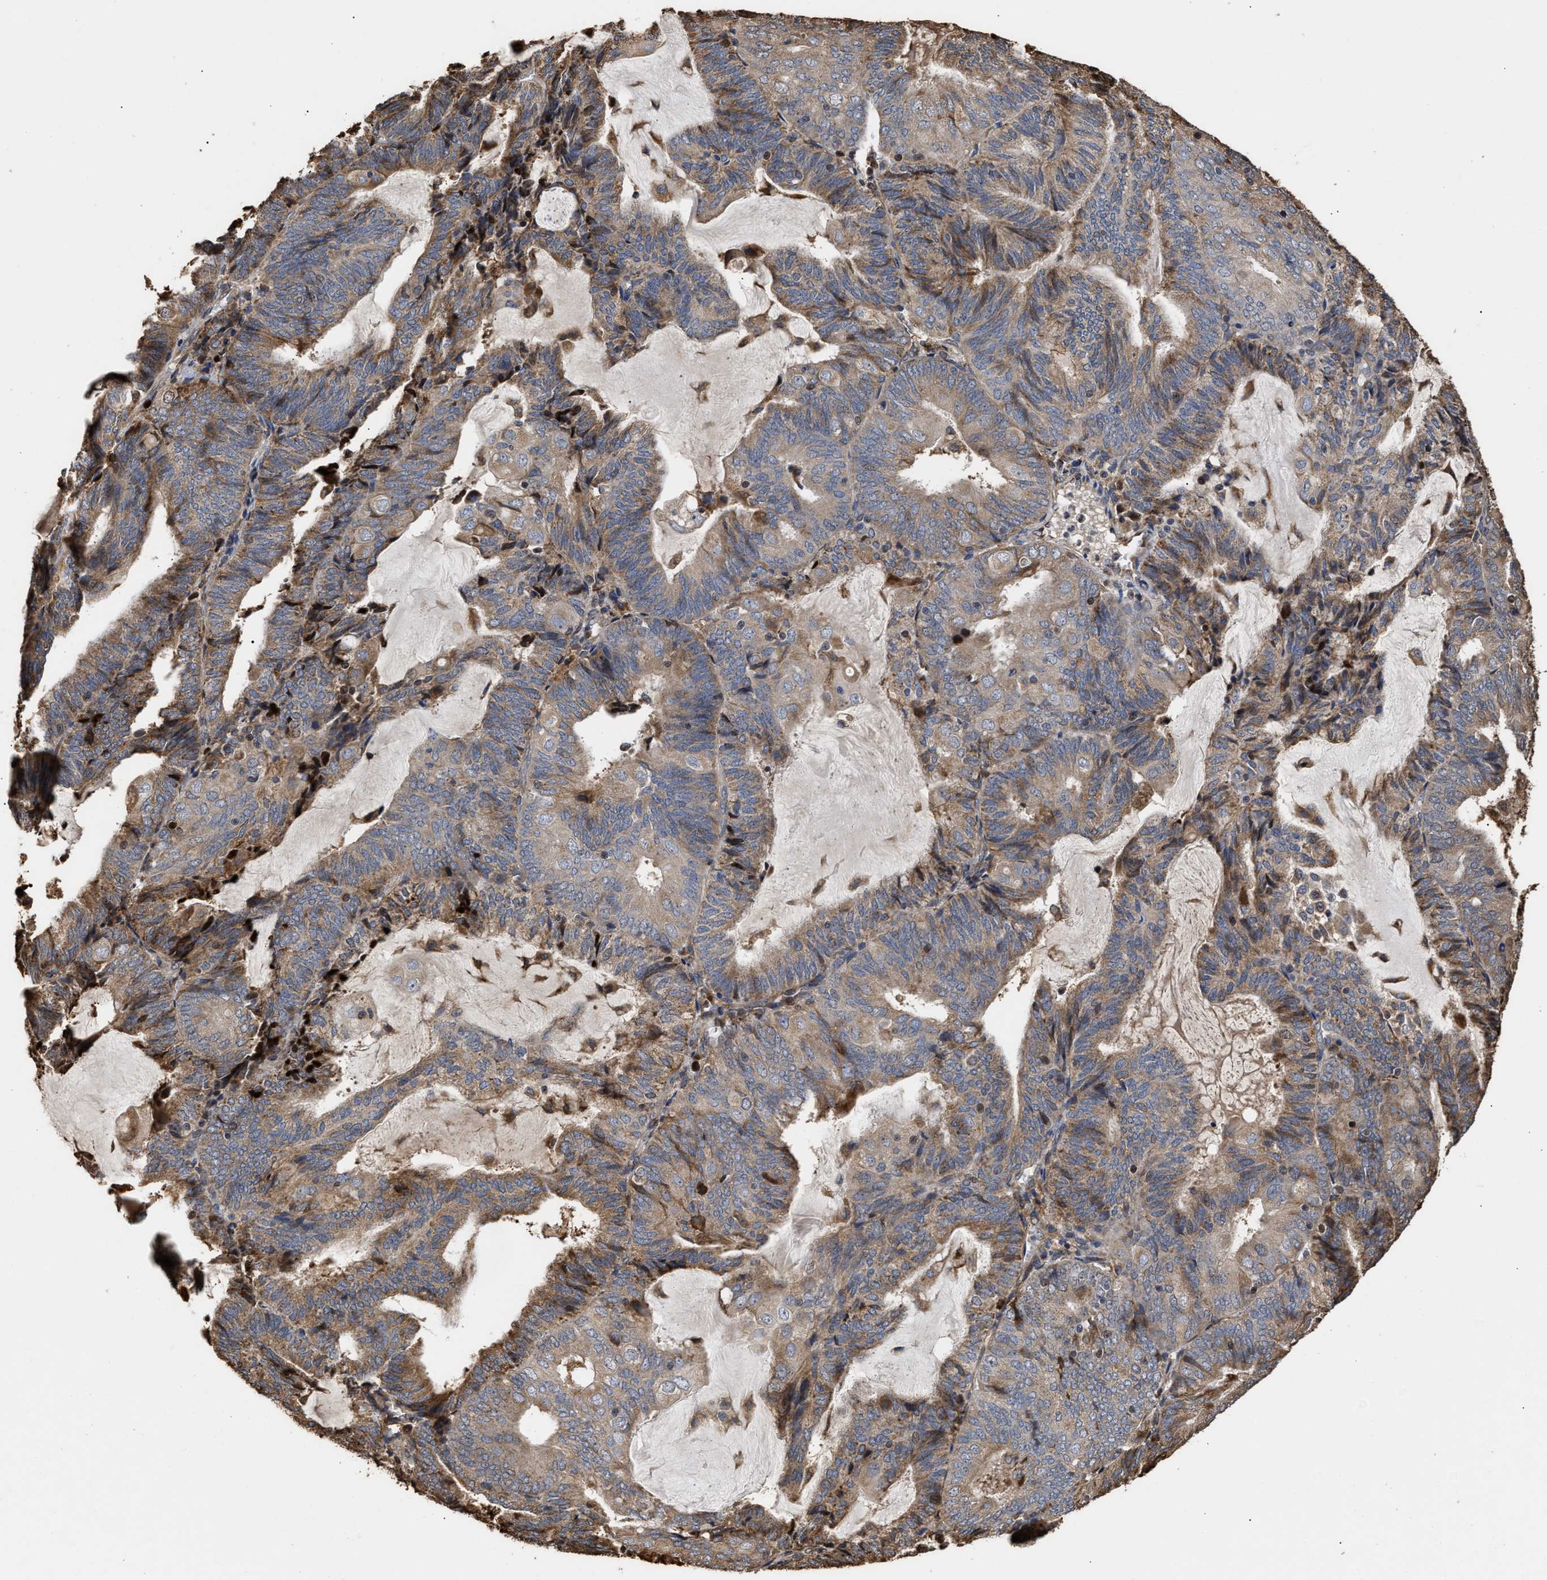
{"staining": {"intensity": "moderate", "quantity": "25%-75%", "location": "cytoplasmic/membranous"}, "tissue": "endometrial cancer", "cell_type": "Tumor cells", "image_type": "cancer", "snomed": [{"axis": "morphology", "description": "Adenocarcinoma, NOS"}, {"axis": "topography", "description": "Endometrium"}], "caption": "The histopathology image shows immunohistochemical staining of adenocarcinoma (endometrial). There is moderate cytoplasmic/membranous staining is identified in approximately 25%-75% of tumor cells. (DAB (3,3'-diaminobenzidine) = brown stain, brightfield microscopy at high magnification).", "gene": "GOSR1", "patient": {"sex": "female", "age": 81}}